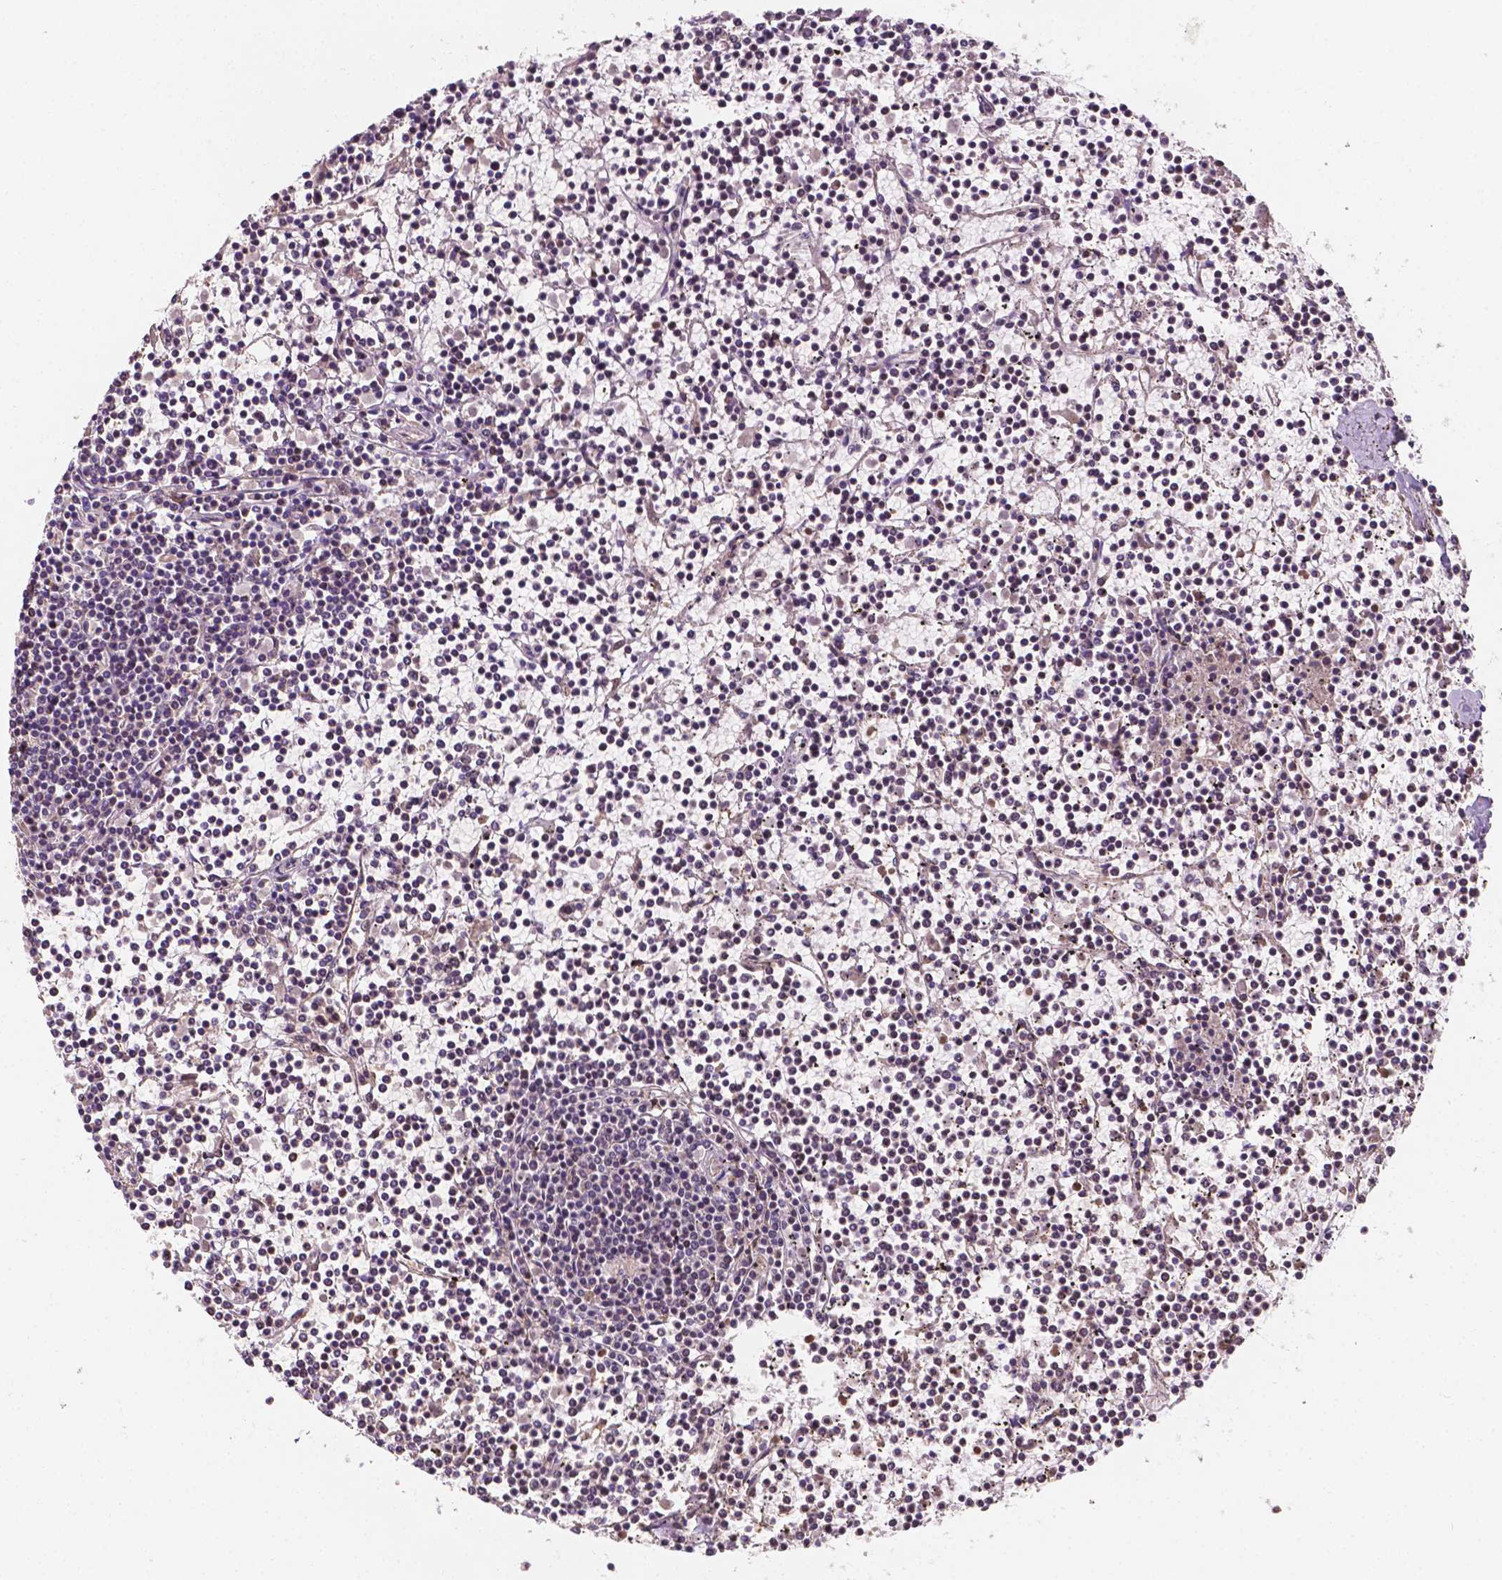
{"staining": {"intensity": "negative", "quantity": "none", "location": "none"}, "tissue": "lymphoma", "cell_type": "Tumor cells", "image_type": "cancer", "snomed": [{"axis": "morphology", "description": "Malignant lymphoma, non-Hodgkin's type, Low grade"}, {"axis": "topography", "description": "Spleen"}], "caption": "Immunohistochemical staining of human lymphoma shows no significant positivity in tumor cells.", "gene": "SLC22A4", "patient": {"sex": "female", "age": 19}}